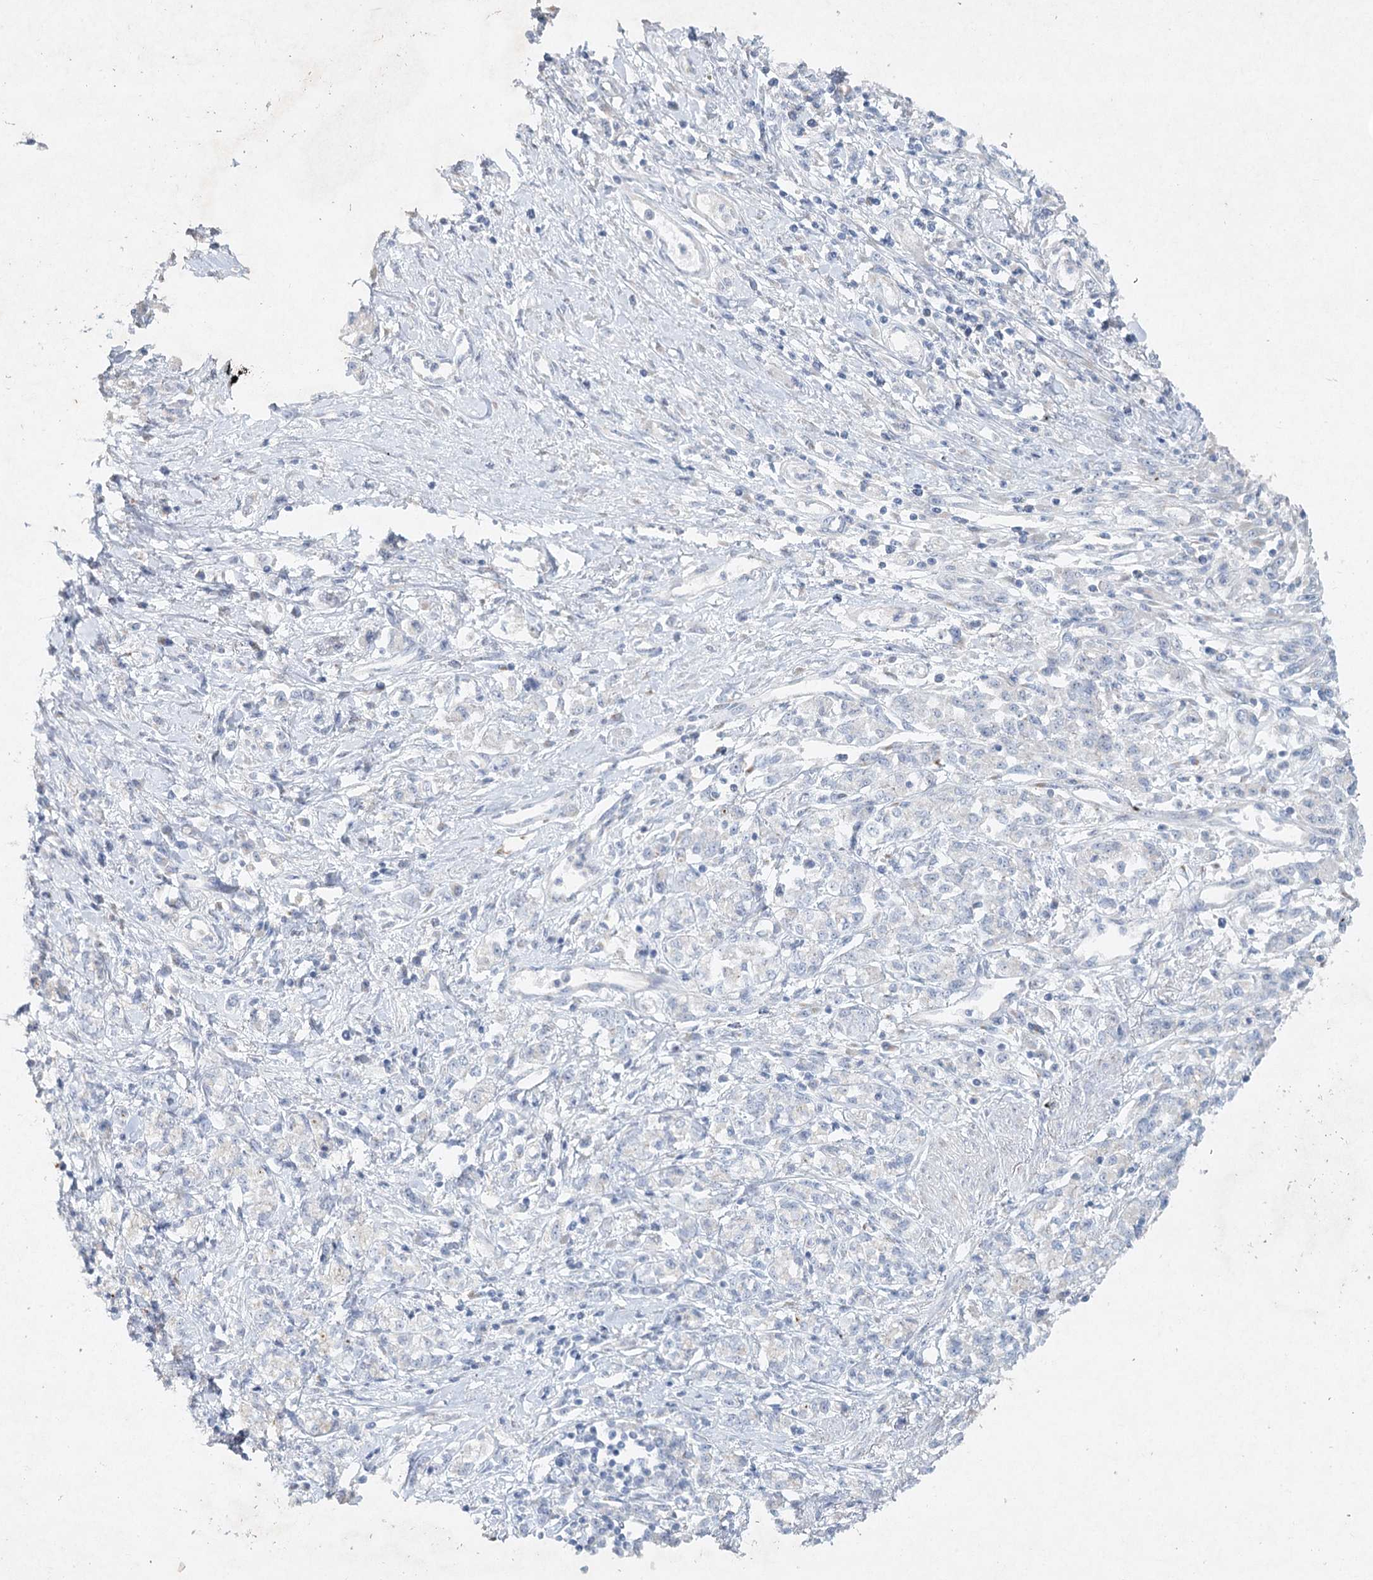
{"staining": {"intensity": "negative", "quantity": "none", "location": "none"}, "tissue": "stomach cancer", "cell_type": "Tumor cells", "image_type": "cancer", "snomed": [{"axis": "morphology", "description": "Adenocarcinoma, NOS"}, {"axis": "topography", "description": "Stomach"}], "caption": "Immunohistochemistry photomicrograph of neoplastic tissue: human adenocarcinoma (stomach) stained with DAB reveals no significant protein staining in tumor cells.", "gene": "RFX6", "patient": {"sex": "female", "age": 76}}